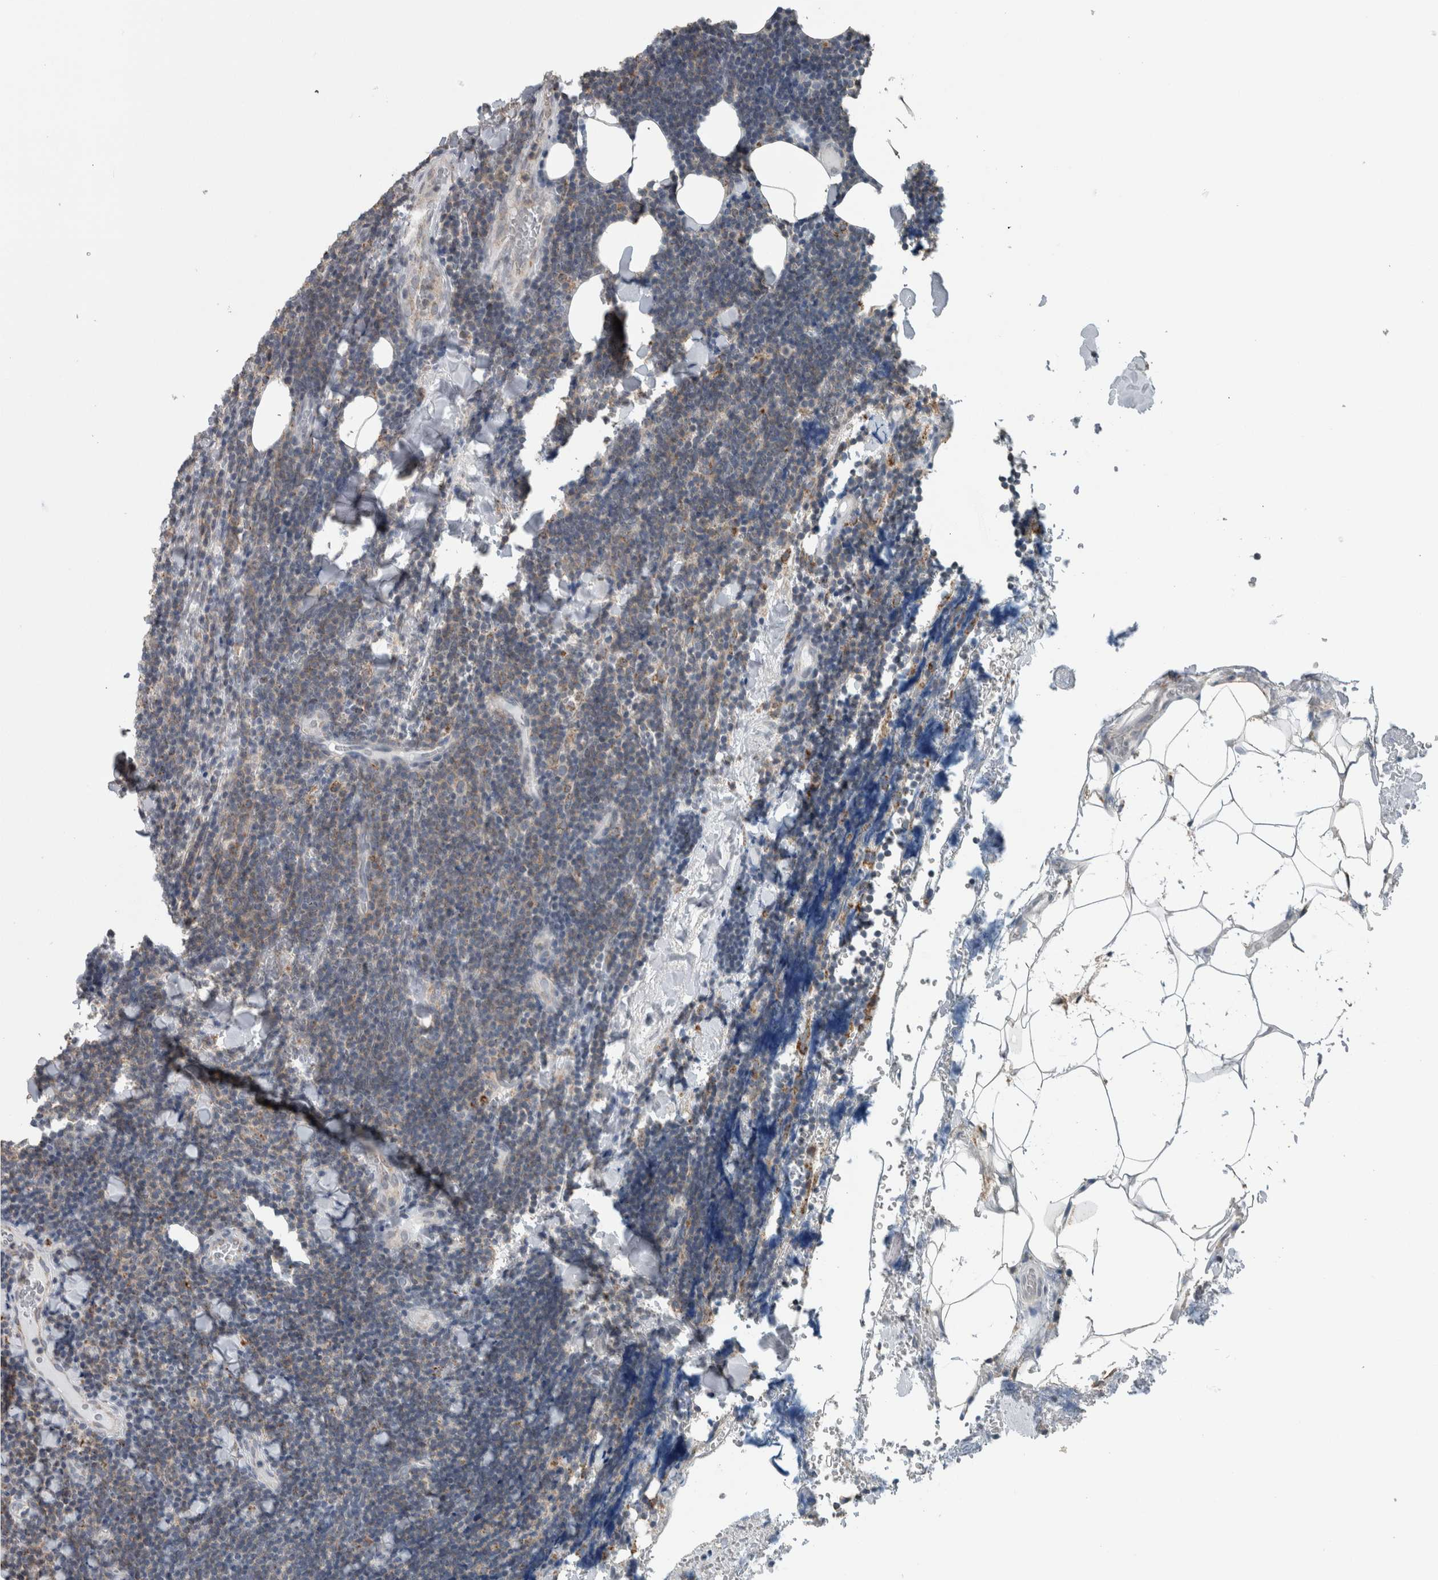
{"staining": {"intensity": "moderate", "quantity": "25%-75%", "location": "cytoplasmic/membranous"}, "tissue": "lymphoma", "cell_type": "Tumor cells", "image_type": "cancer", "snomed": [{"axis": "morphology", "description": "Malignant lymphoma, non-Hodgkin's type, Low grade"}, {"axis": "topography", "description": "Lymph node"}], "caption": "Brown immunohistochemical staining in human lymphoma displays moderate cytoplasmic/membranous staining in approximately 25%-75% of tumor cells.", "gene": "ACSF2", "patient": {"sex": "male", "age": 66}}